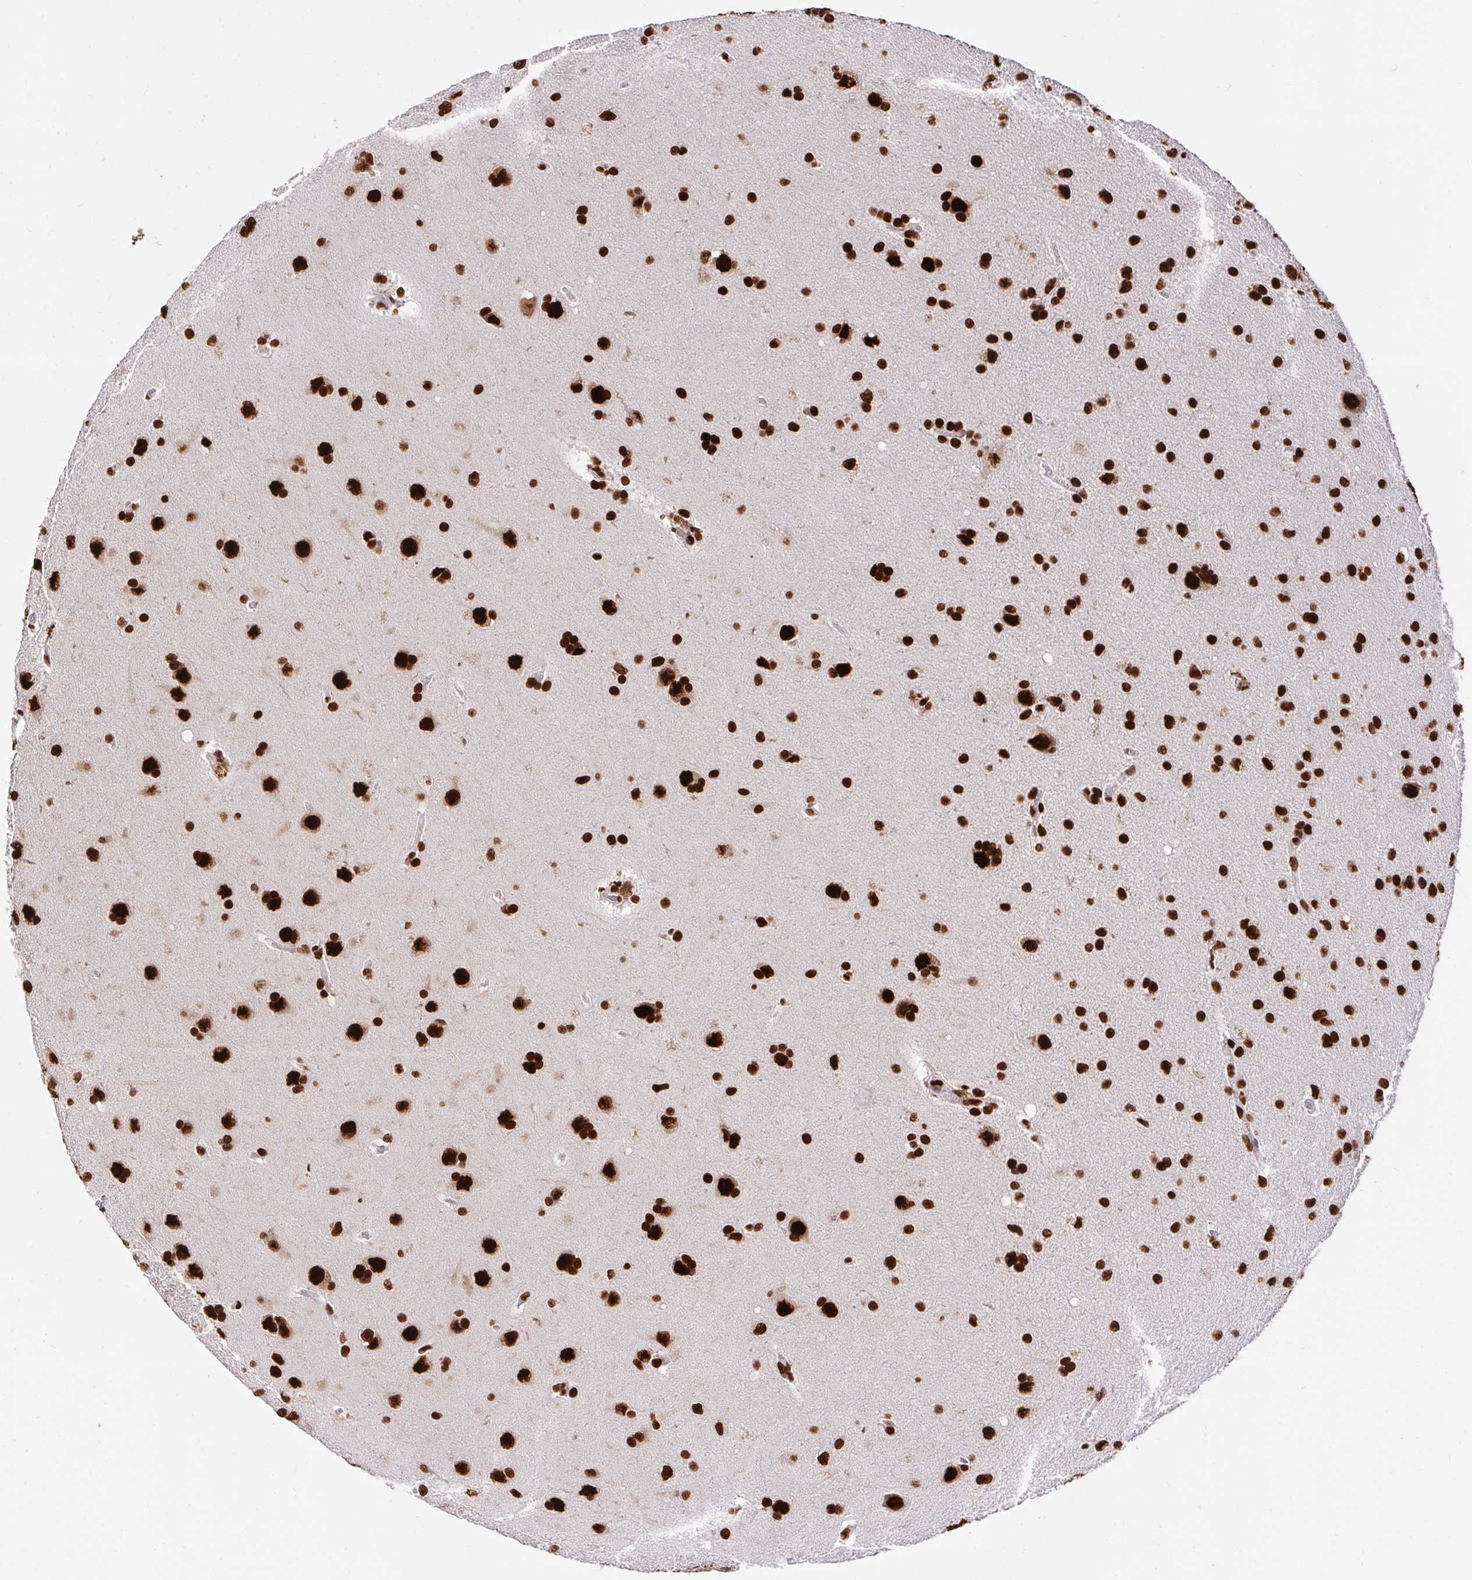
{"staining": {"intensity": "strong", "quantity": ">75%", "location": "nuclear"}, "tissue": "glioma", "cell_type": "Tumor cells", "image_type": "cancer", "snomed": [{"axis": "morphology", "description": "Glioma, malignant, Low grade"}, {"axis": "topography", "description": "Brain"}], "caption": "A histopathology image of glioma stained for a protein exhibits strong nuclear brown staining in tumor cells.", "gene": "HNRNPL", "patient": {"sex": "female", "age": 54}}